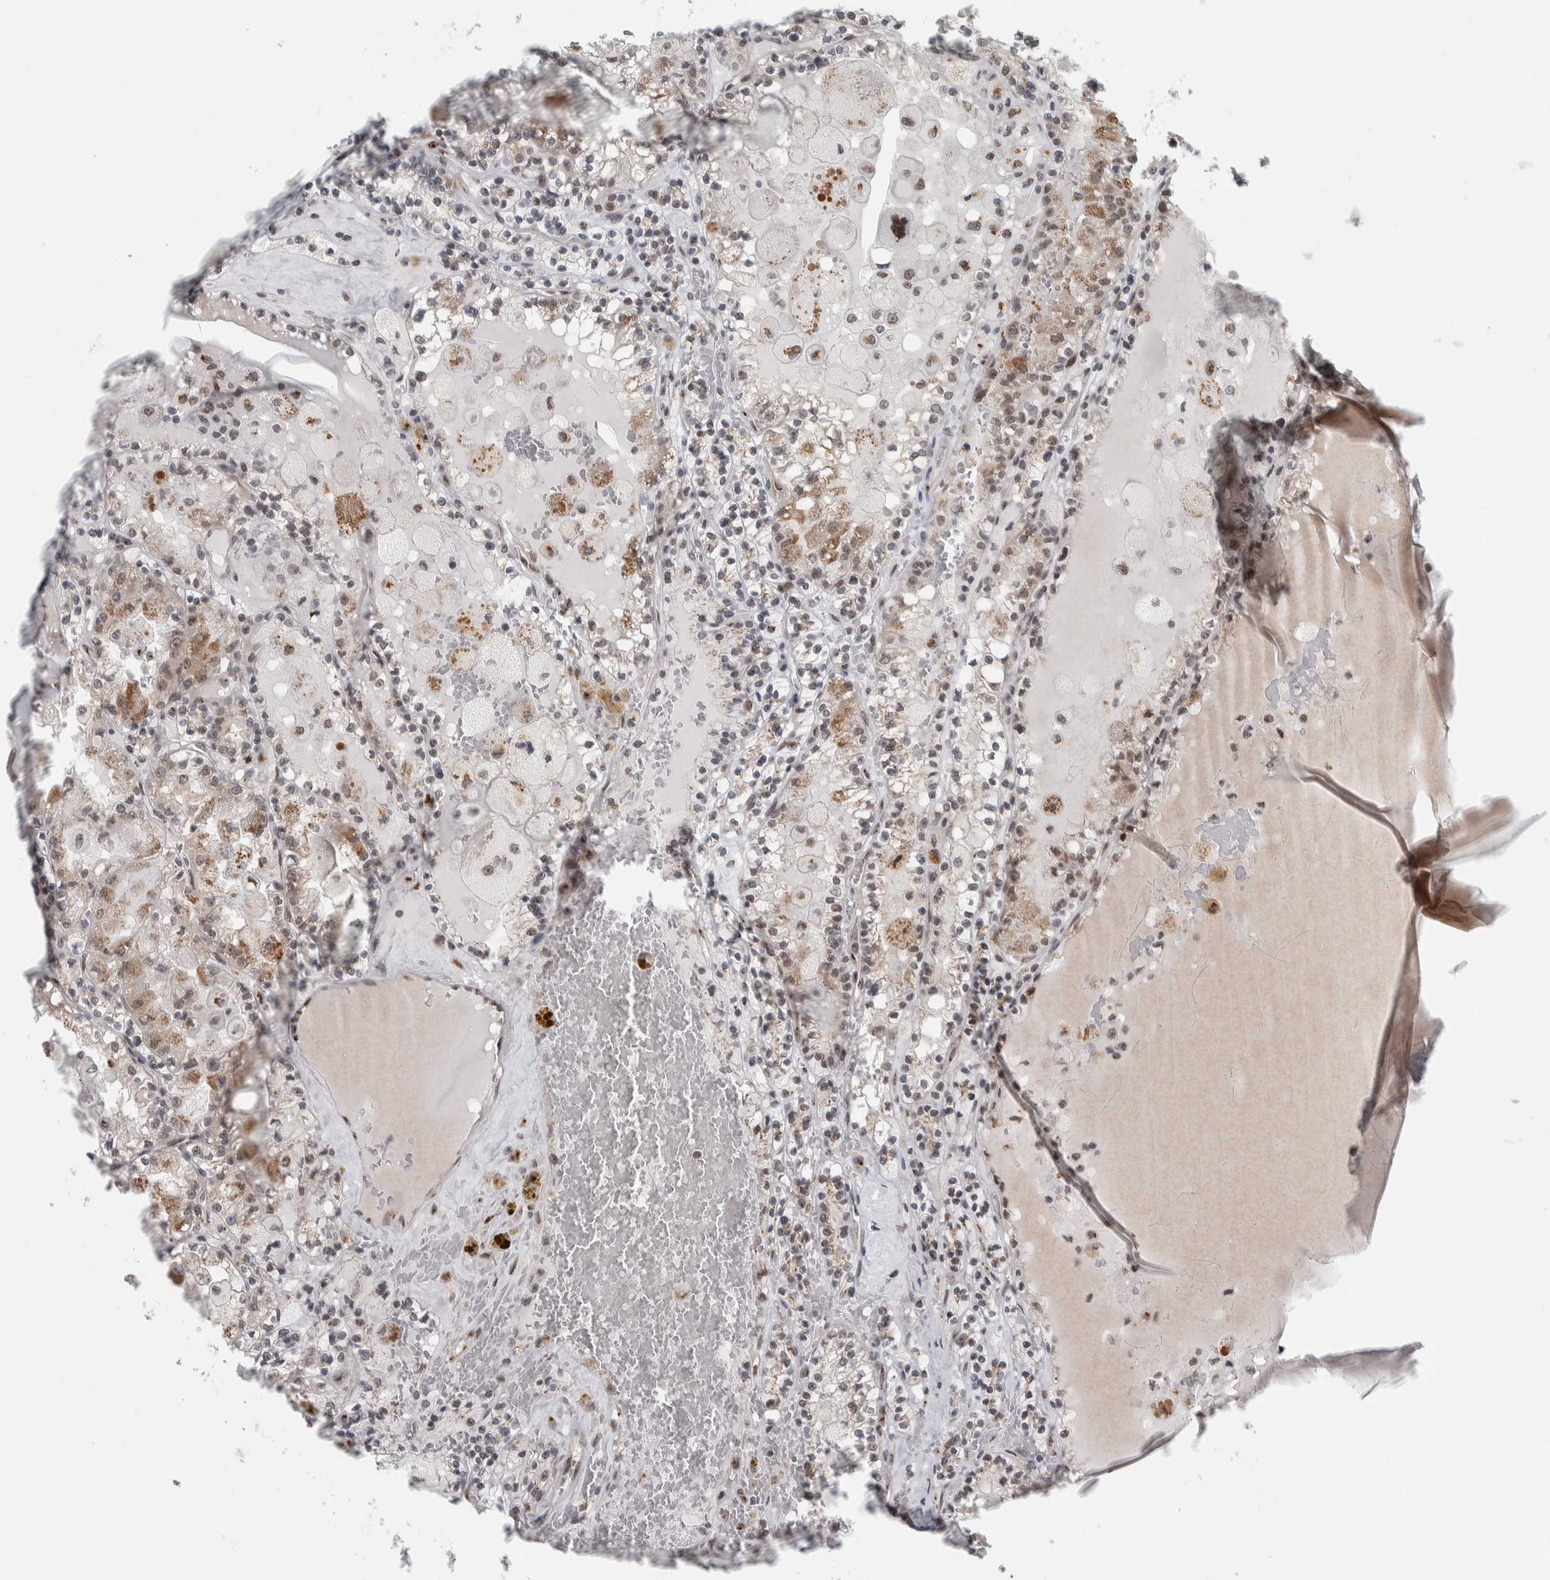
{"staining": {"intensity": "moderate", "quantity": "25%-75%", "location": "cytoplasmic/membranous"}, "tissue": "renal cancer", "cell_type": "Tumor cells", "image_type": "cancer", "snomed": [{"axis": "morphology", "description": "Adenocarcinoma, NOS"}, {"axis": "topography", "description": "Kidney"}], "caption": "A brown stain highlights moderate cytoplasmic/membranous staining of a protein in renal cancer tumor cells.", "gene": "ZMYND8", "patient": {"sex": "female", "age": 56}}